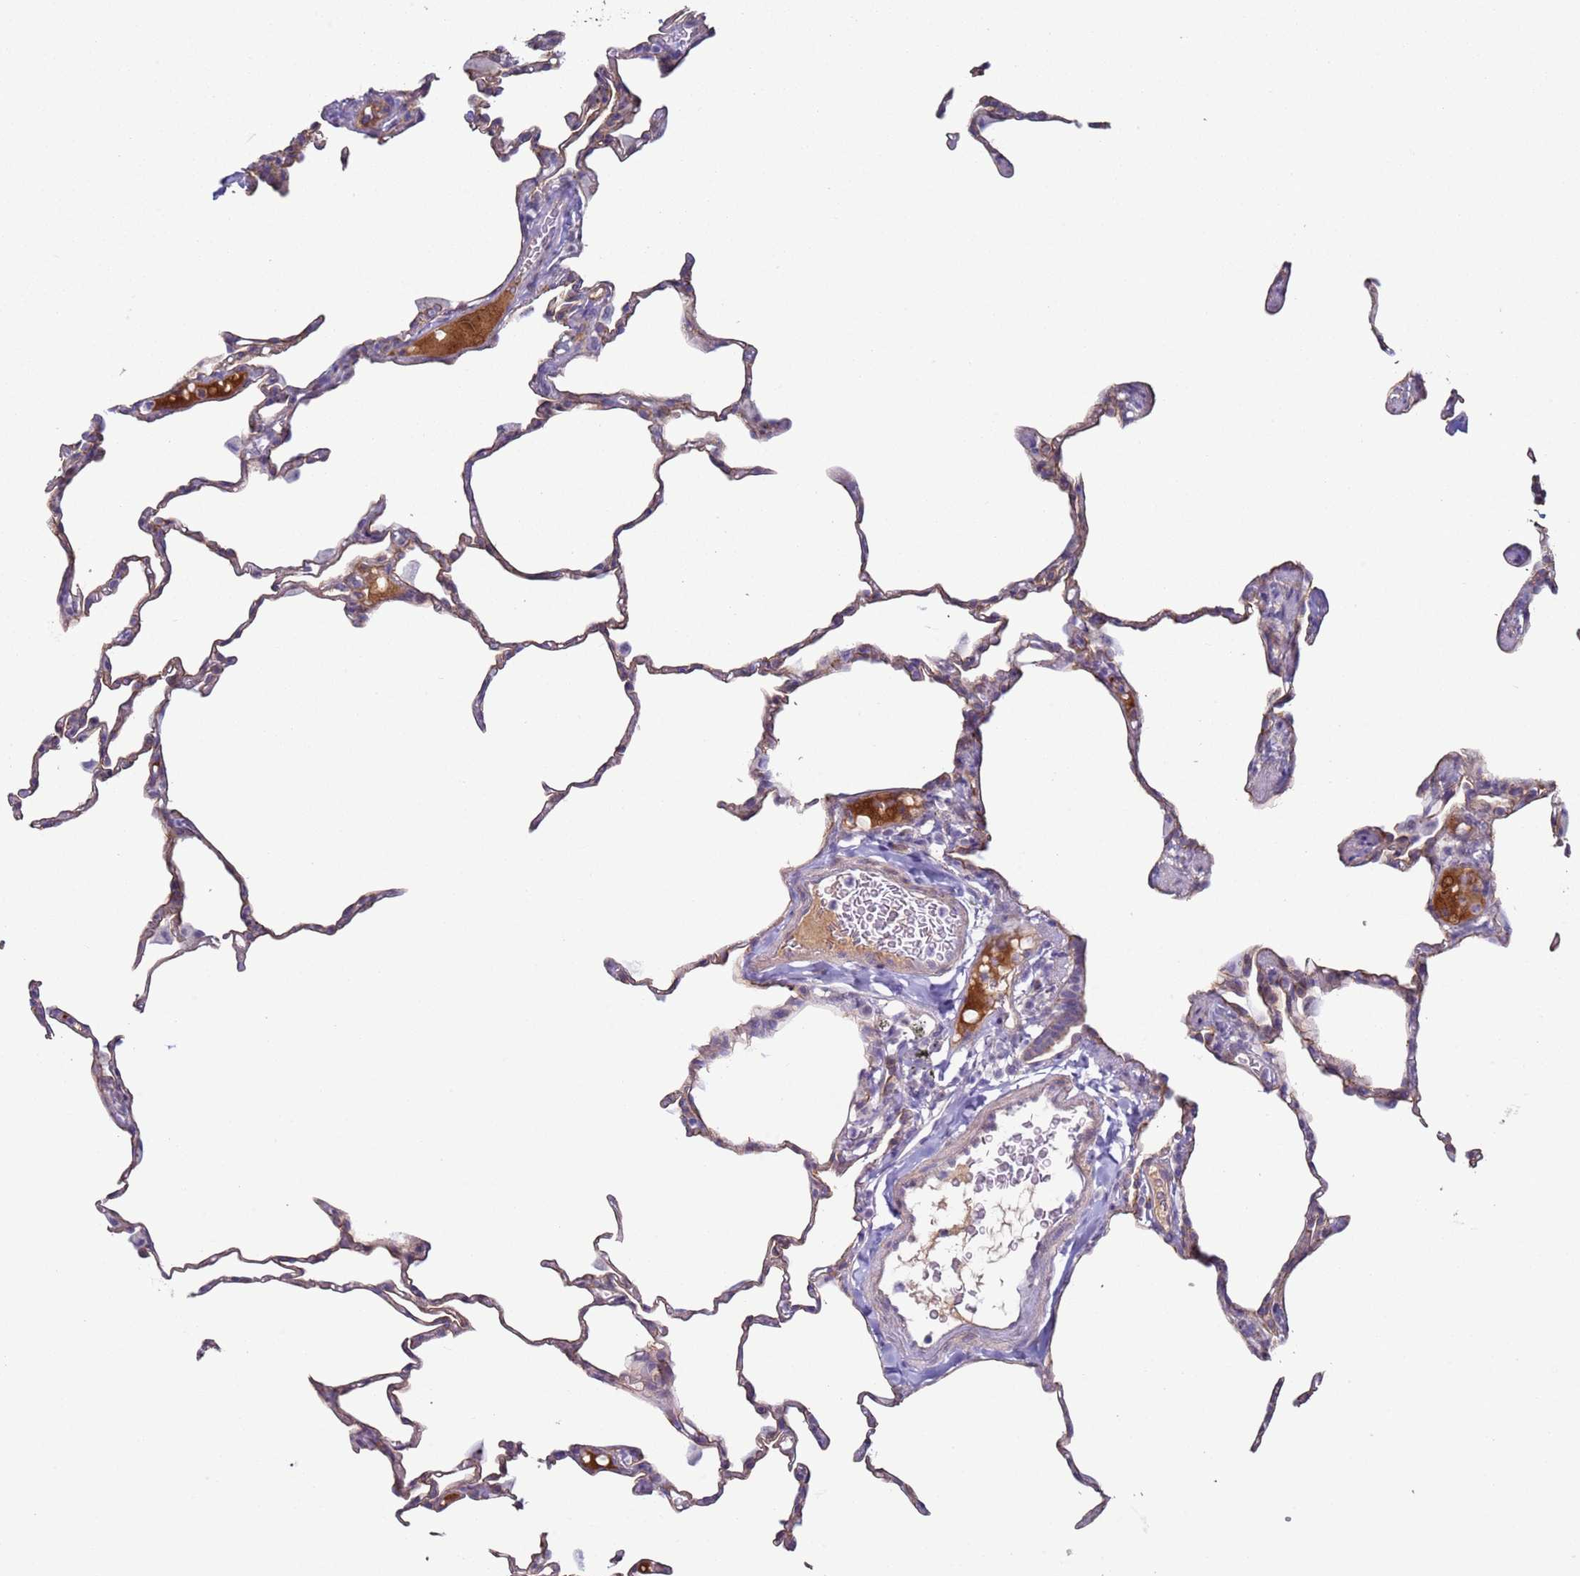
{"staining": {"intensity": "weak", "quantity": "25%-75%", "location": "cytoplasmic/membranous"}, "tissue": "lung", "cell_type": "Alveolar cells", "image_type": "normal", "snomed": [{"axis": "morphology", "description": "Normal tissue, NOS"}, {"axis": "topography", "description": "Lung"}], "caption": "This histopathology image exhibits benign lung stained with IHC to label a protein in brown. The cytoplasmic/membranous of alveolar cells show weak positivity for the protein. Nuclei are counter-stained blue.", "gene": "NPAP1", "patient": {"sex": "male", "age": 20}}